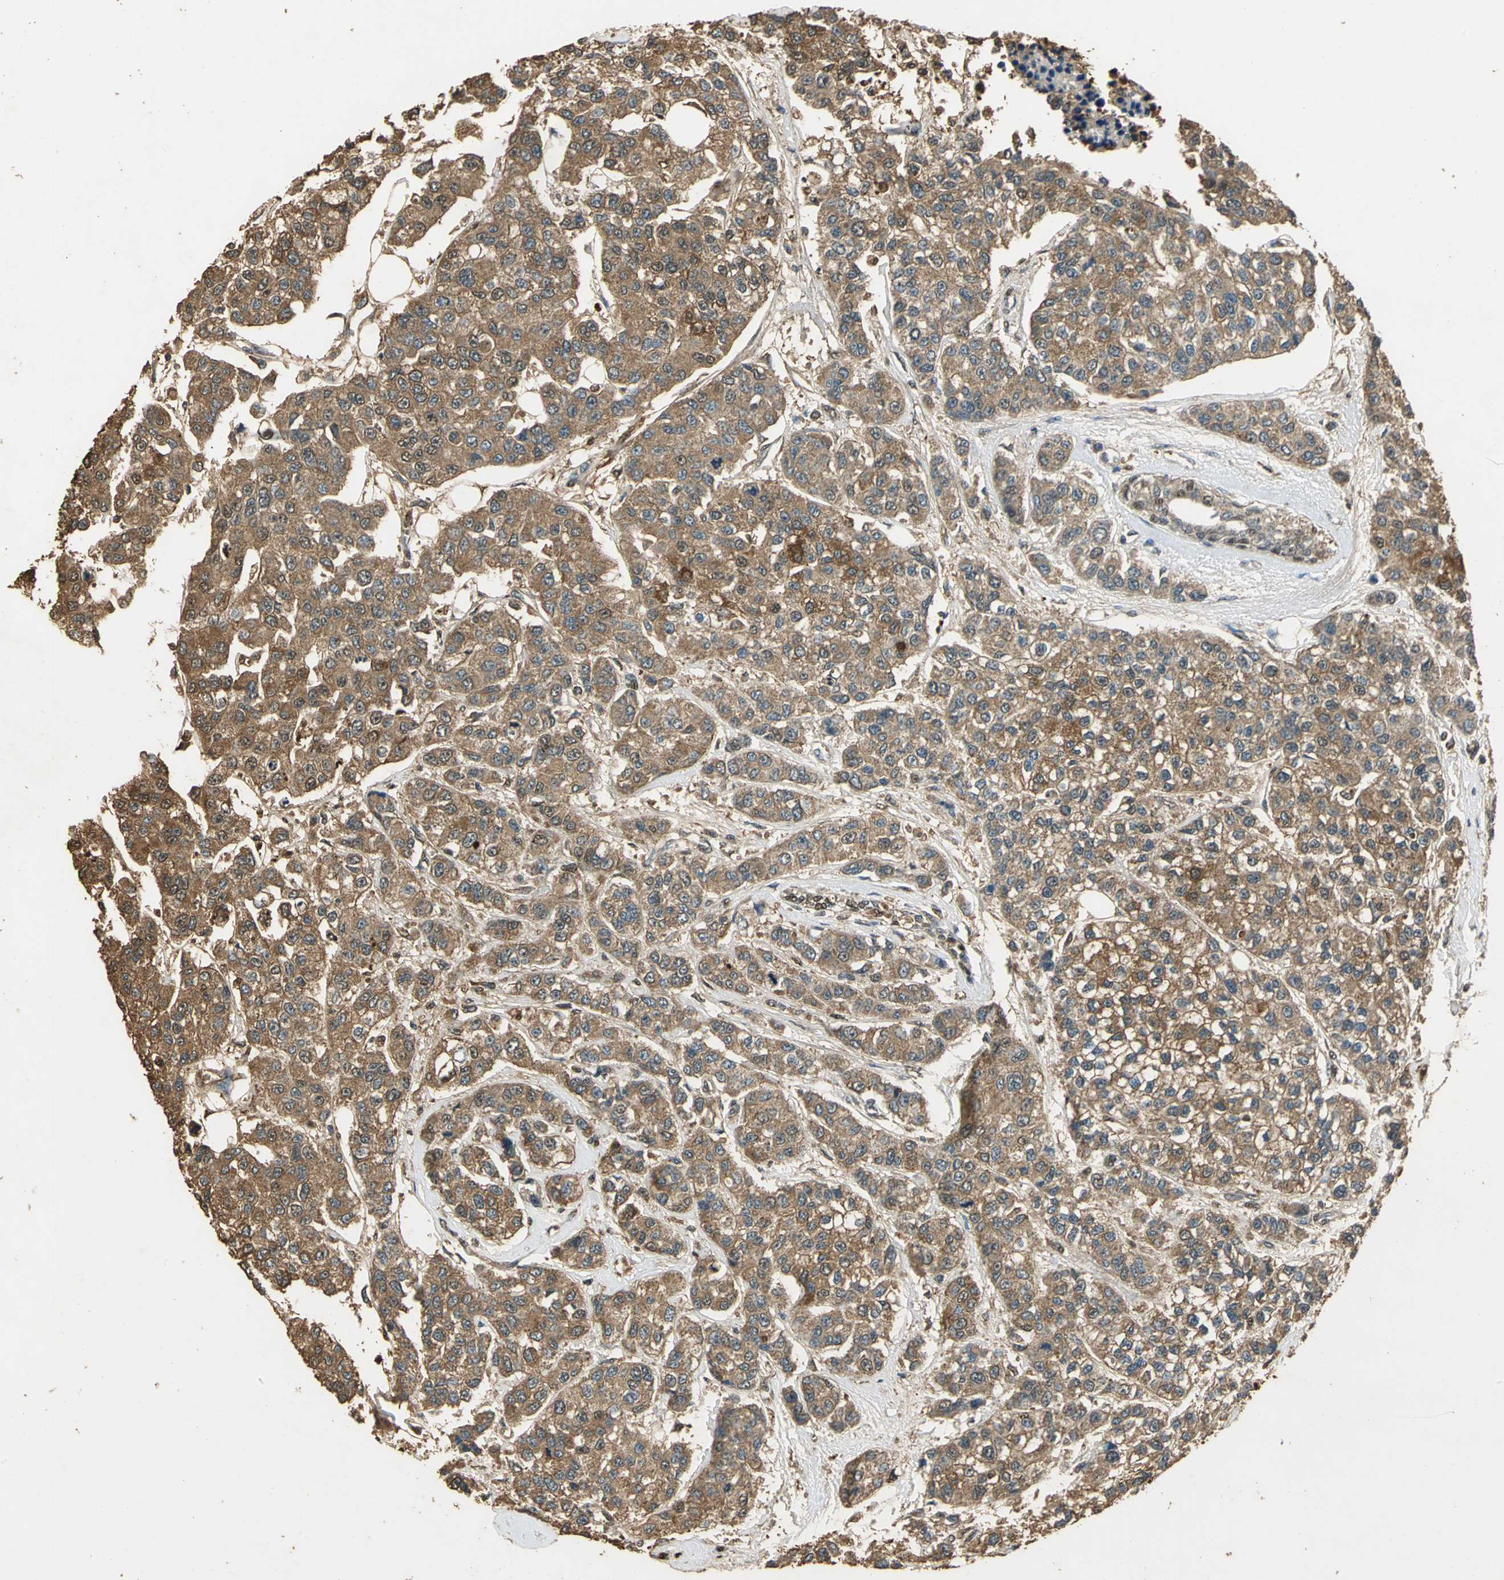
{"staining": {"intensity": "strong", "quantity": ">75%", "location": "cytoplasmic/membranous"}, "tissue": "breast cancer", "cell_type": "Tumor cells", "image_type": "cancer", "snomed": [{"axis": "morphology", "description": "Duct carcinoma"}, {"axis": "topography", "description": "Breast"}], "caption": "High-power microscopy captured an immunohistochemistry image of invasive ductal carcinoma (breast), revealing strong cytoplasmic/membranous positivity in approximately >75% of tumor cells.", "gene": "GAPDH", "patient": {"sex": "female", "age": 51}}